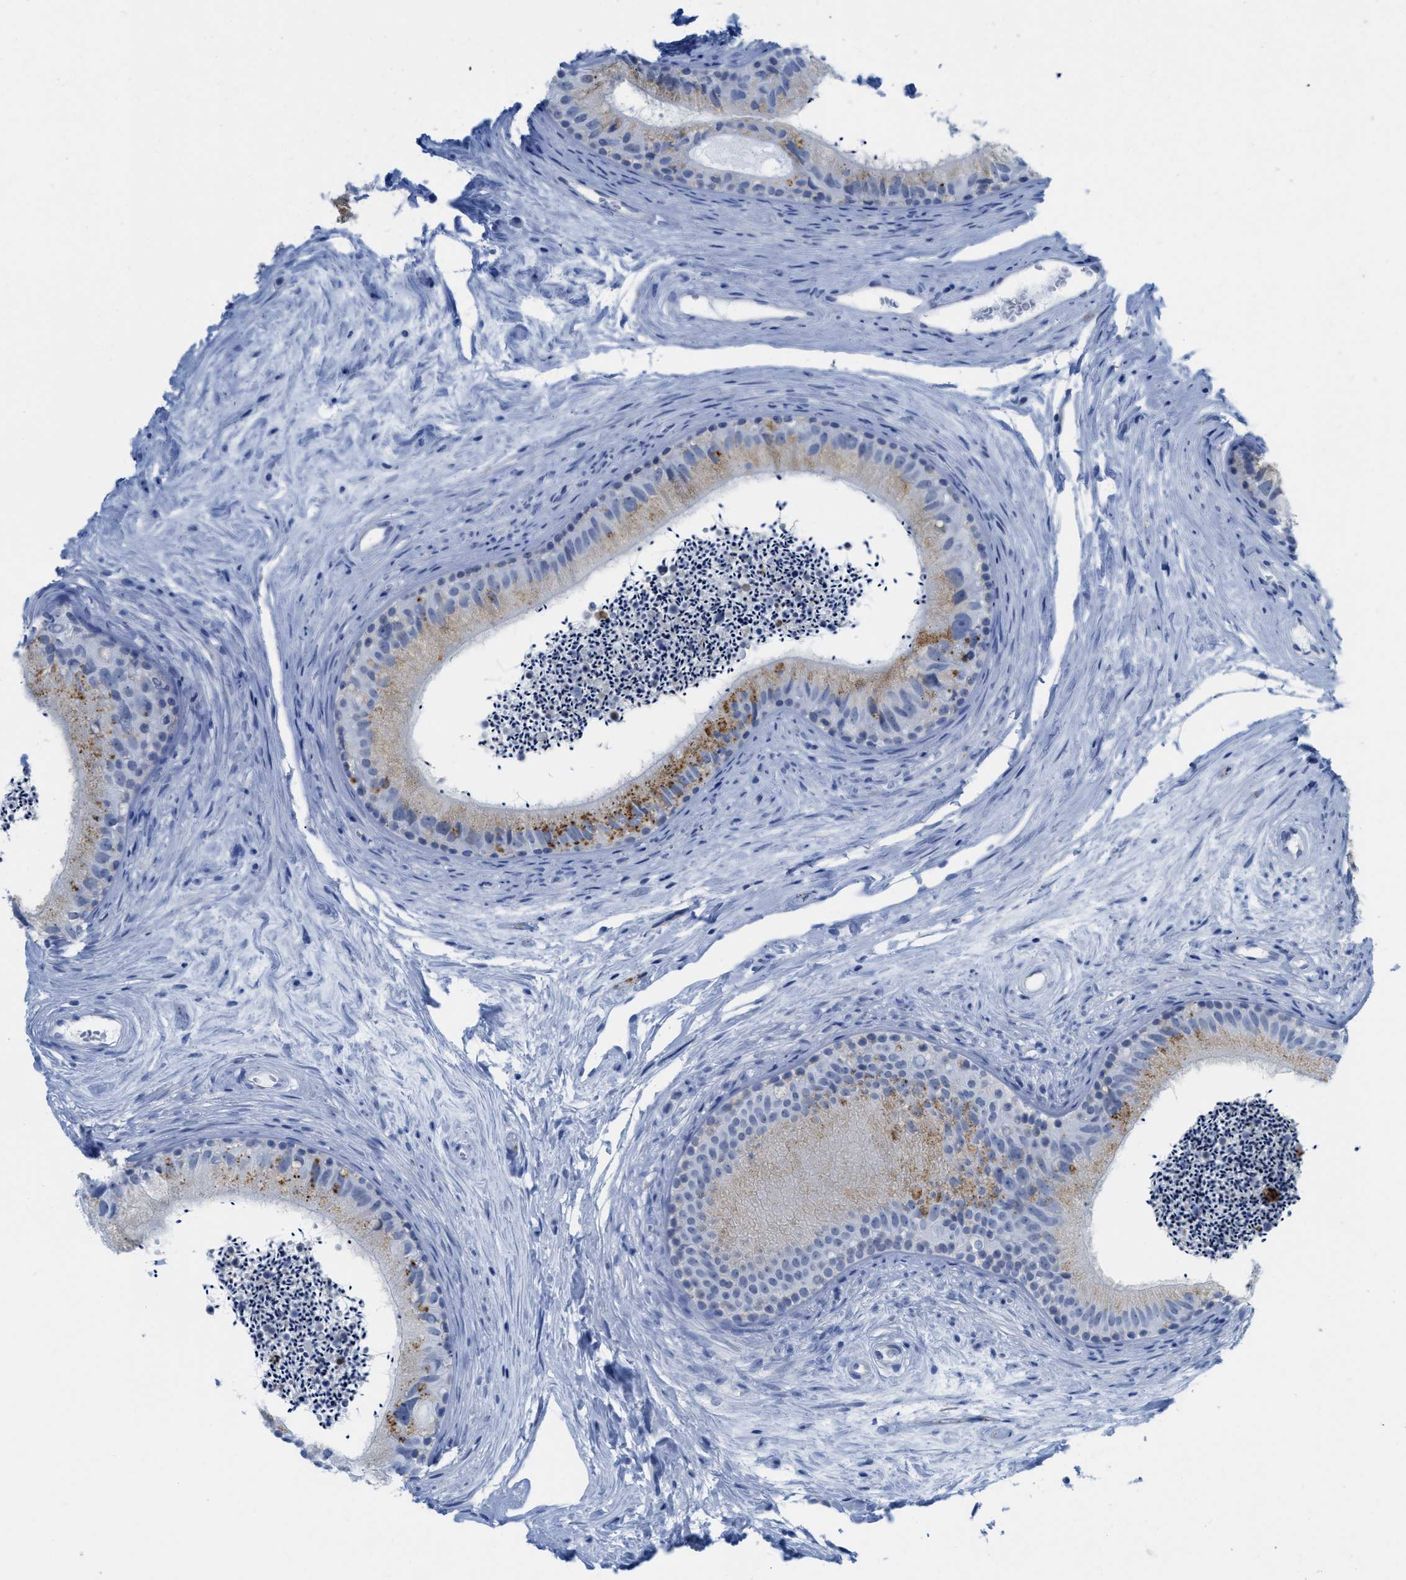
{"staining": {"intensity": "moderate", "quantity": "25%-75%", "location": "cytoplasmic/membranous"}, "tissue": "epididymis", "cell_type": "Glandular cells", "image_type": "normal", "snomed": [{"axis": "morphology", "description": "Normal tissue, NOS"}, {"axis": "topography", "description": "Epididymis"}], "caption": "Protein staining reveals moderate cytoplasmic/membranous staining in approximately 25%-75% of glandular cells in normal epididymis.", "gene": "WDR4", "patient": {"sex": "male", "age": 56}}